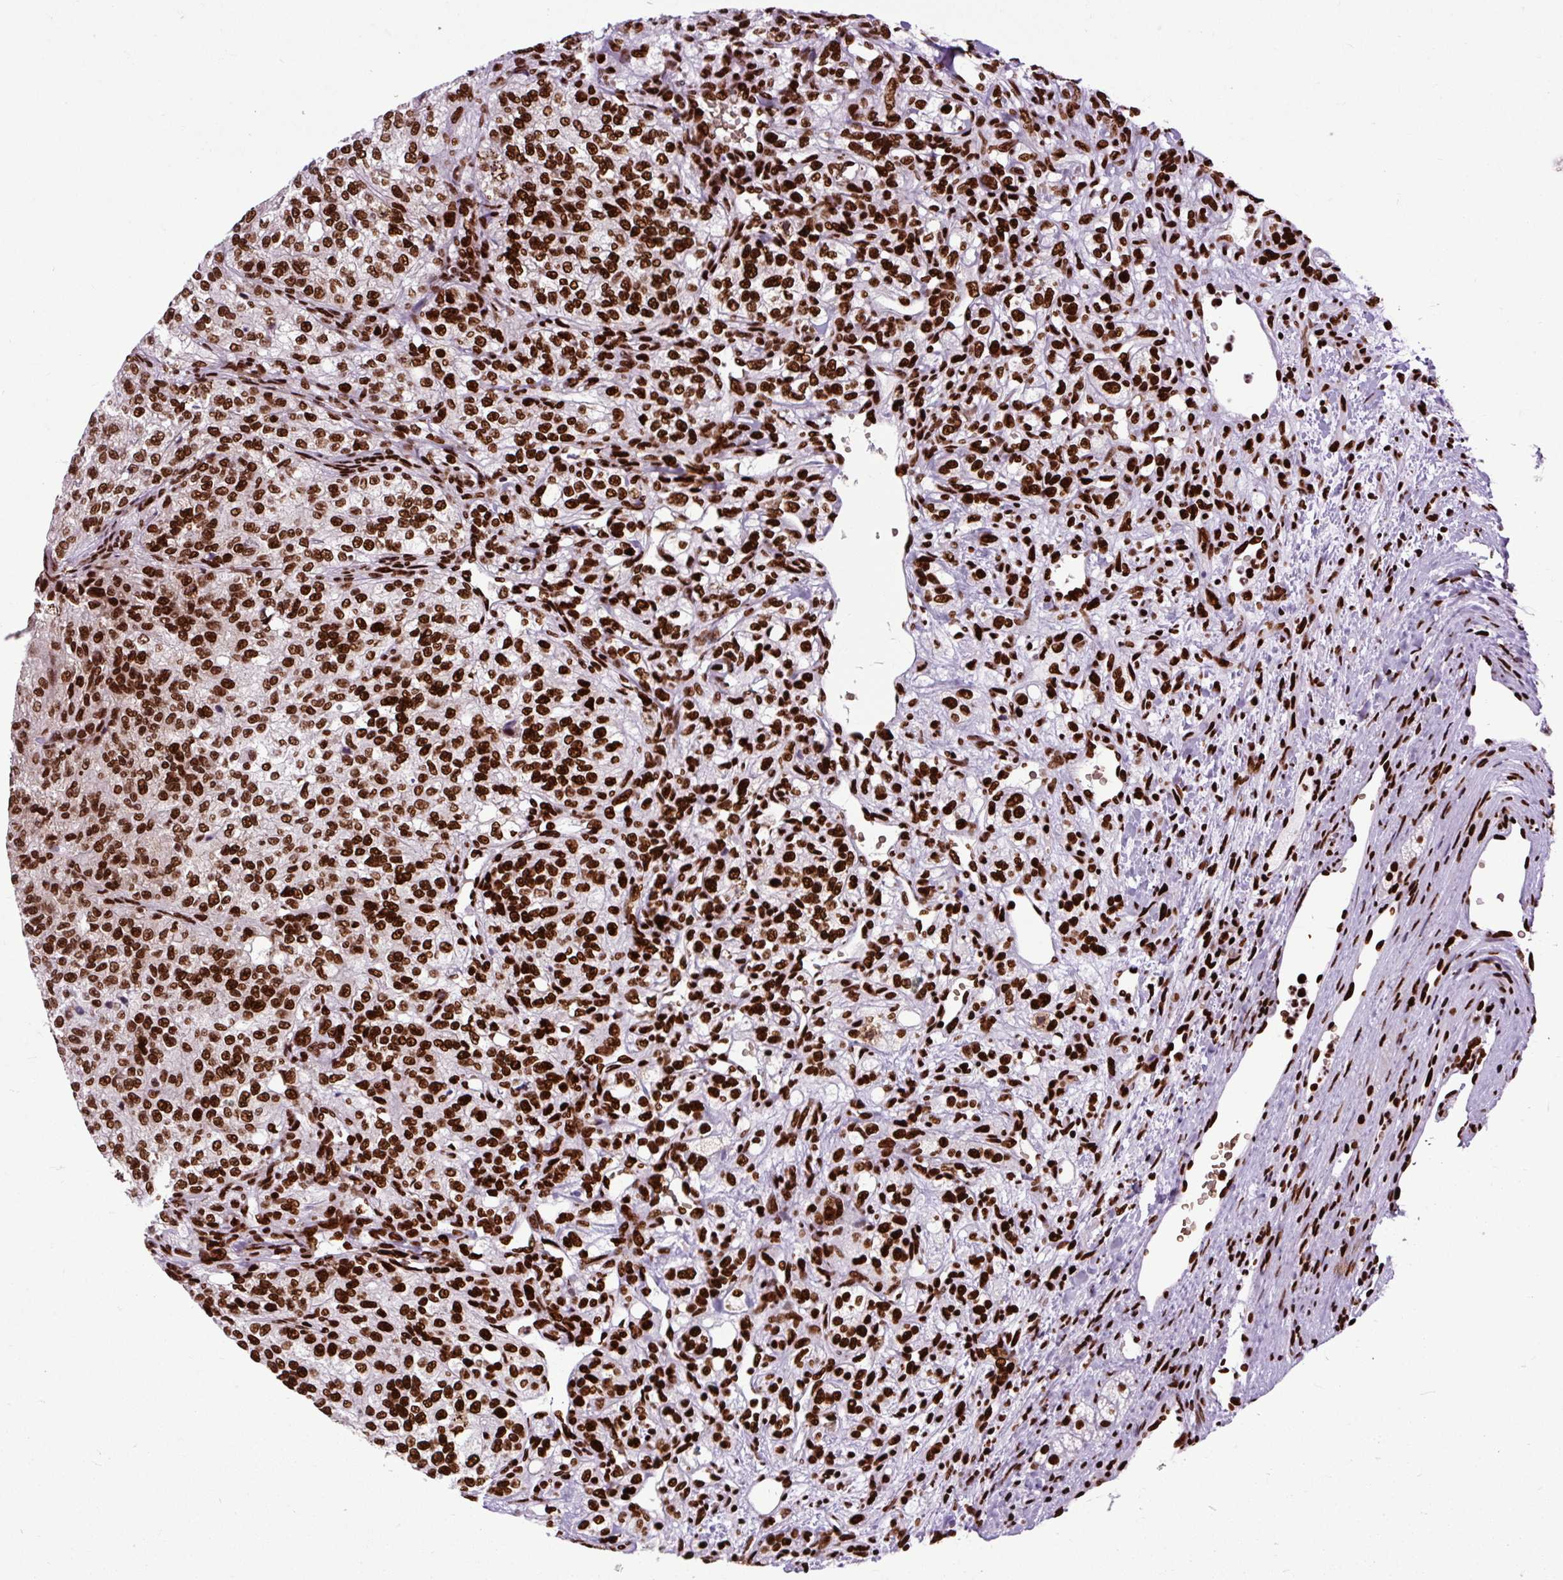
{"staining": {"intensity": "strong", "quantity": ">75%", "location": "nuclear"}, "tissue": "renal cancer", "cell_type": "Tumor cells", "image_type": "cancer", "snomed": [{"axis": "morphology", "description": "Adenocarcinoma, NOS"}, {"axis": "topography", "description": "Kidney"}], "caption": "DAB (3,3'-diaminobenzidine) immunohistochemical staining of adenocarcinoma (renal) demonstrates strong nuclear protein expression in approximately >75% of tumor cells.", "gene": "FUS", "patient": {"sex": "female", "age": 63}}